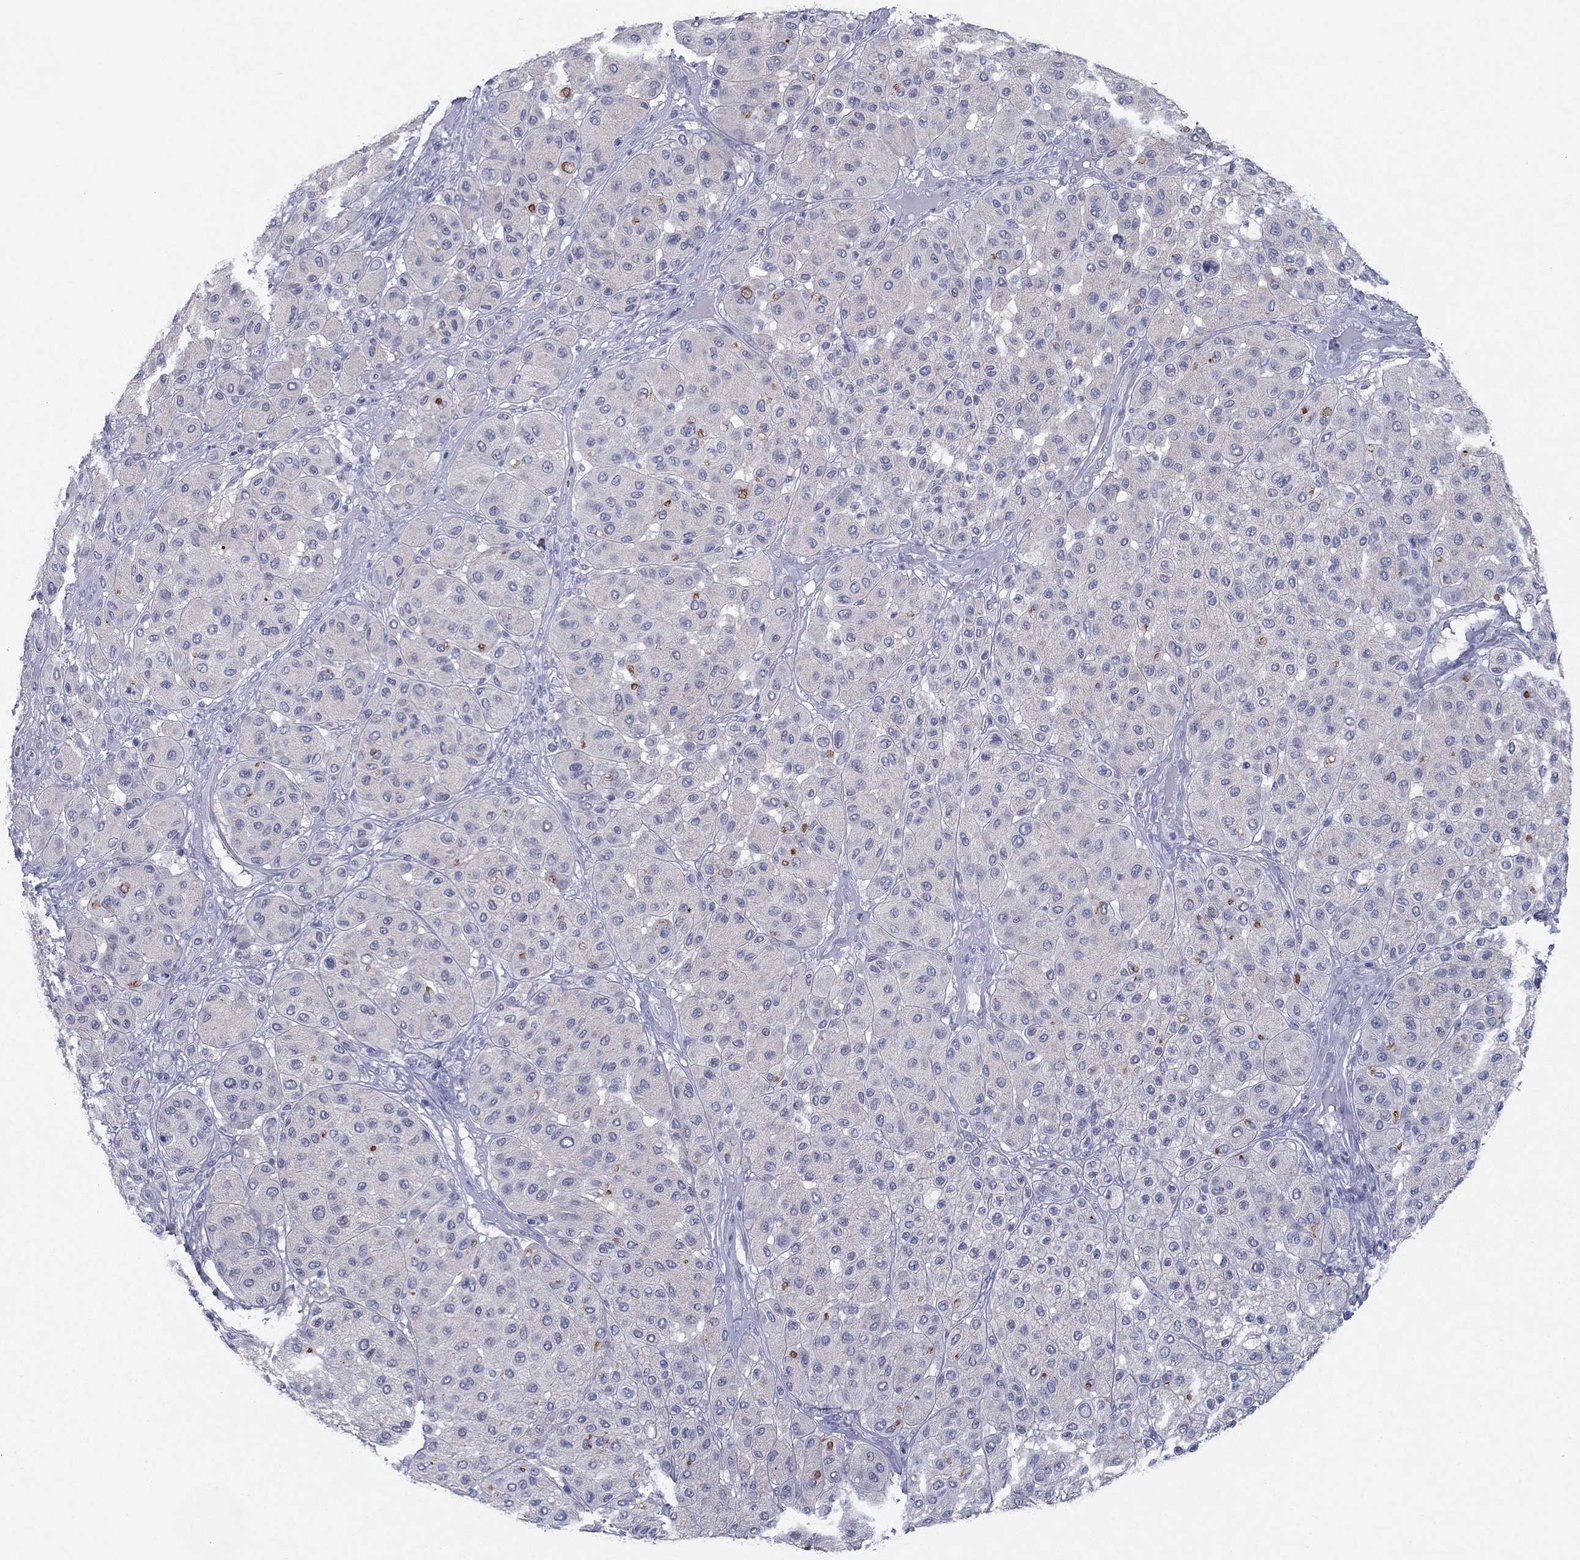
{"staining": {"intensity": "negative", "quantity": "none", "location": "none"}, "tissue": "melanoma", "cell_type": "Tumor cells", "image_type": "cancer", "snomed": [{"axis": "morphology", "description": "Malignant melanoma, Metastatic site"}, {"axis": "topography", "description": "Smooth muscle"}], "caption": "Tumor cells are negative for protein expression in human melanoma. The staining is performed using DAB brown chromogen with nuclei counter-stained in using hematoxylin.", "gene": "PLS1", "patient": {"sex": "male", "age": 41}}